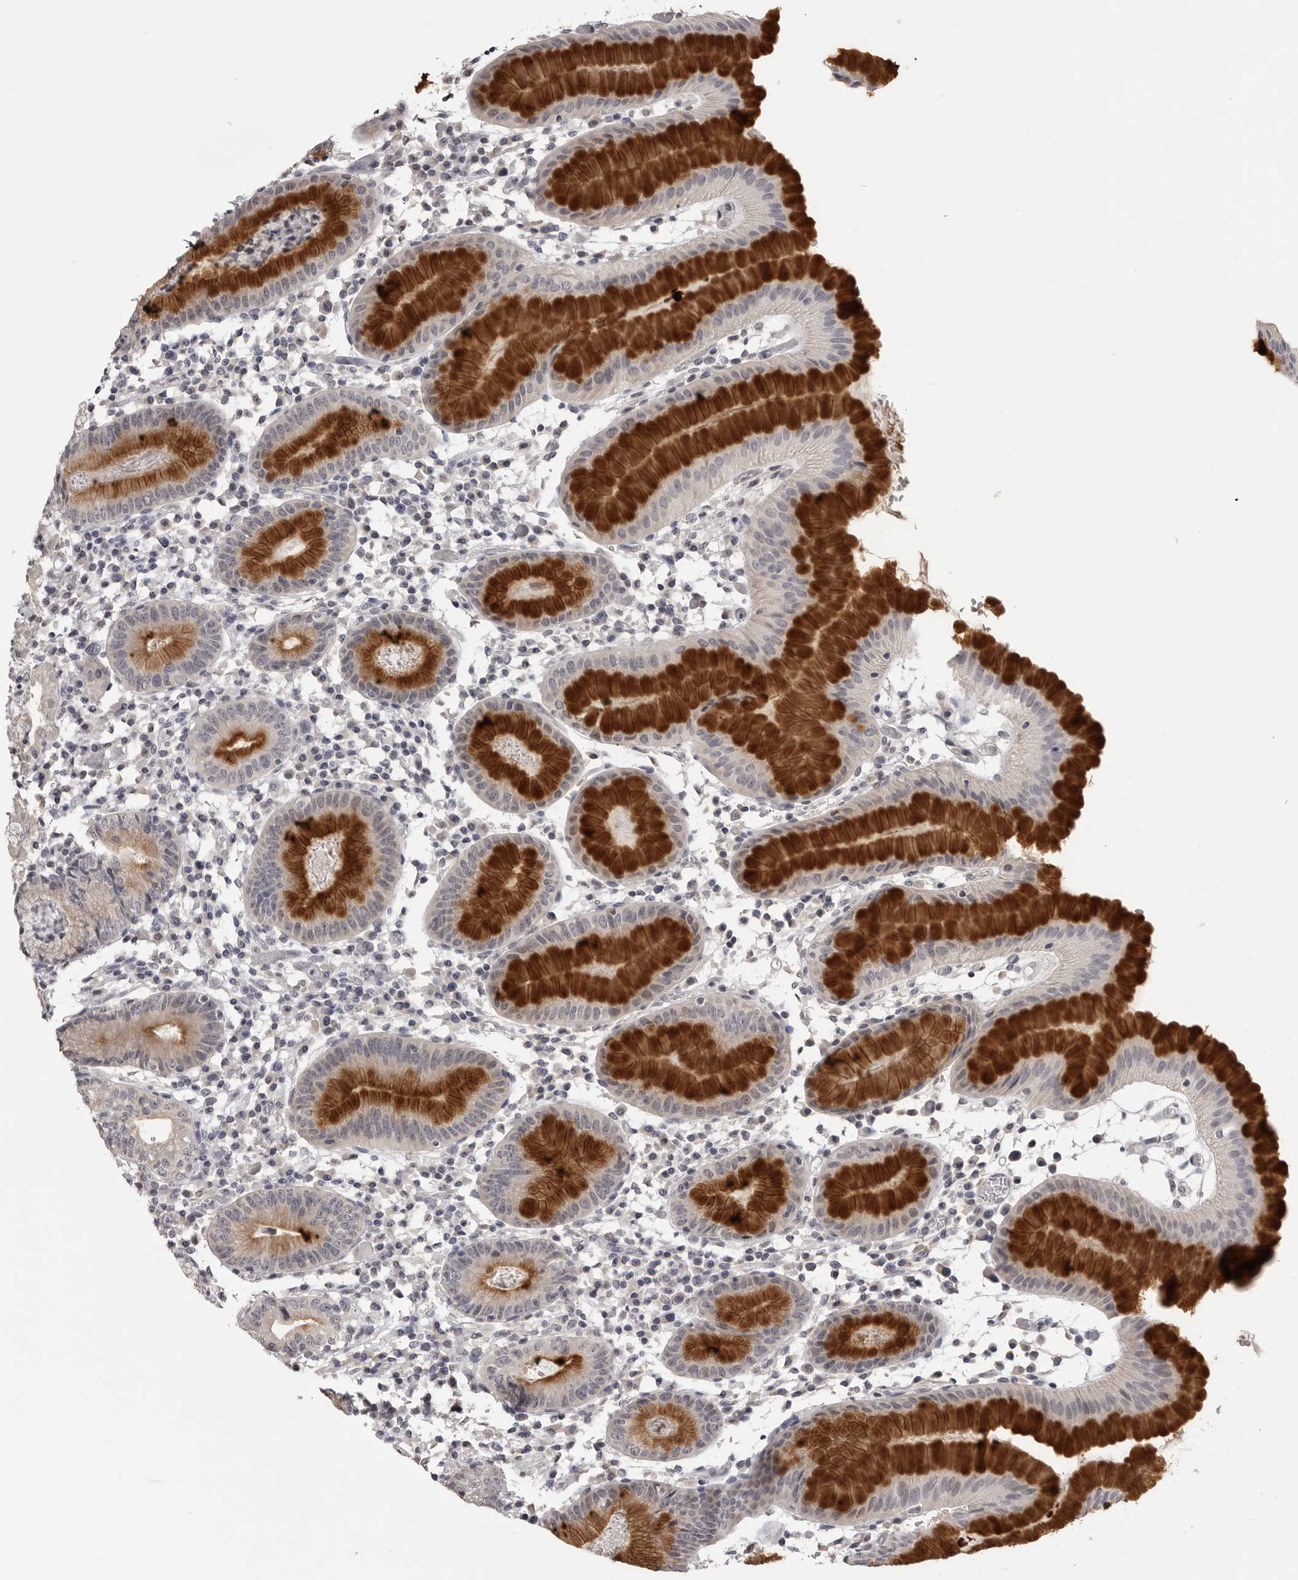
{"staining": {"intensity": "strong", "quantity": "25%-75%", "location": "cytoplasmic/membranous"}, "tissue": "stomach", "cell_type": "Glandular cells", "image_type": "normal", "snomed": [{"axis": "morphology", "description": "Normal tissue, NOS"}, {"axis": "topography", "description": "Stomach"}, {"axis": "topography", "description": "Stomach, lower"}], "caption": "High-magnification brightfield microscopy of normal stomach stained with DAB (brown) and counterstained with hematoxylin (blue). glandular cells exhibit strong cytoplasmic/membranous expression is identified in about25%-75% of cells.", "gene": "GPN2", "patient": {"sex": "female", "age": 75}}